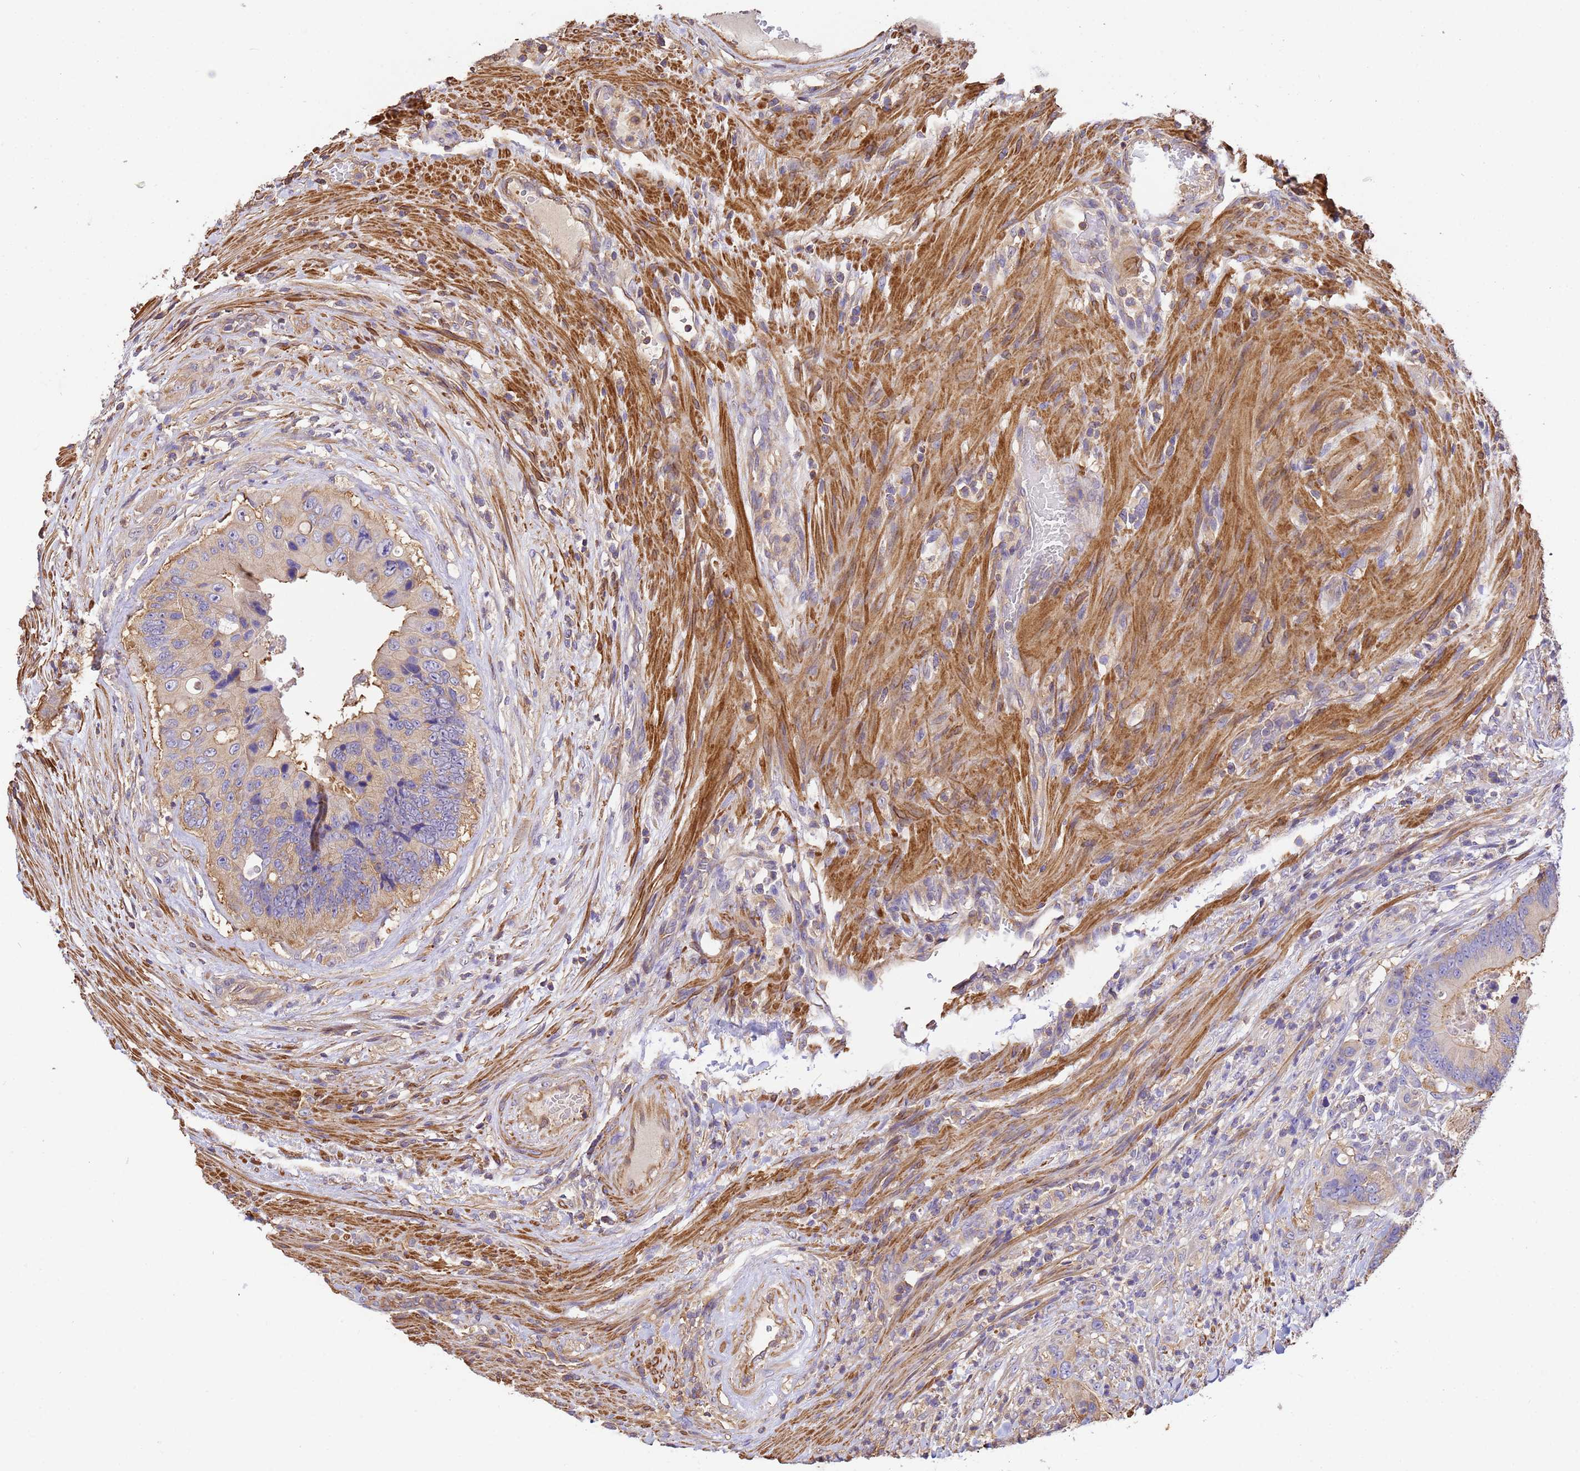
{"staining": {"intensity": "weak", "quantity": "25%-75%", "location": "cytoplasmic/membranous"}, "tissue": "colorectal cancer", "cell_type": "Tumor cells", "image_type": "cancer", "snomed": [{"axis": "morphology", "description": "Adenocarcinoma, NOS"}, {"axis": "topography", "description": "Colon"}], "caption": "A brown stain highlights weak cytoplasmic/membranous staining of a protein in colorectal cancer (adenocarcinoma) tumor cells.", "gene": "WDR64", "patient": {"sex": "male", "age": 84}}